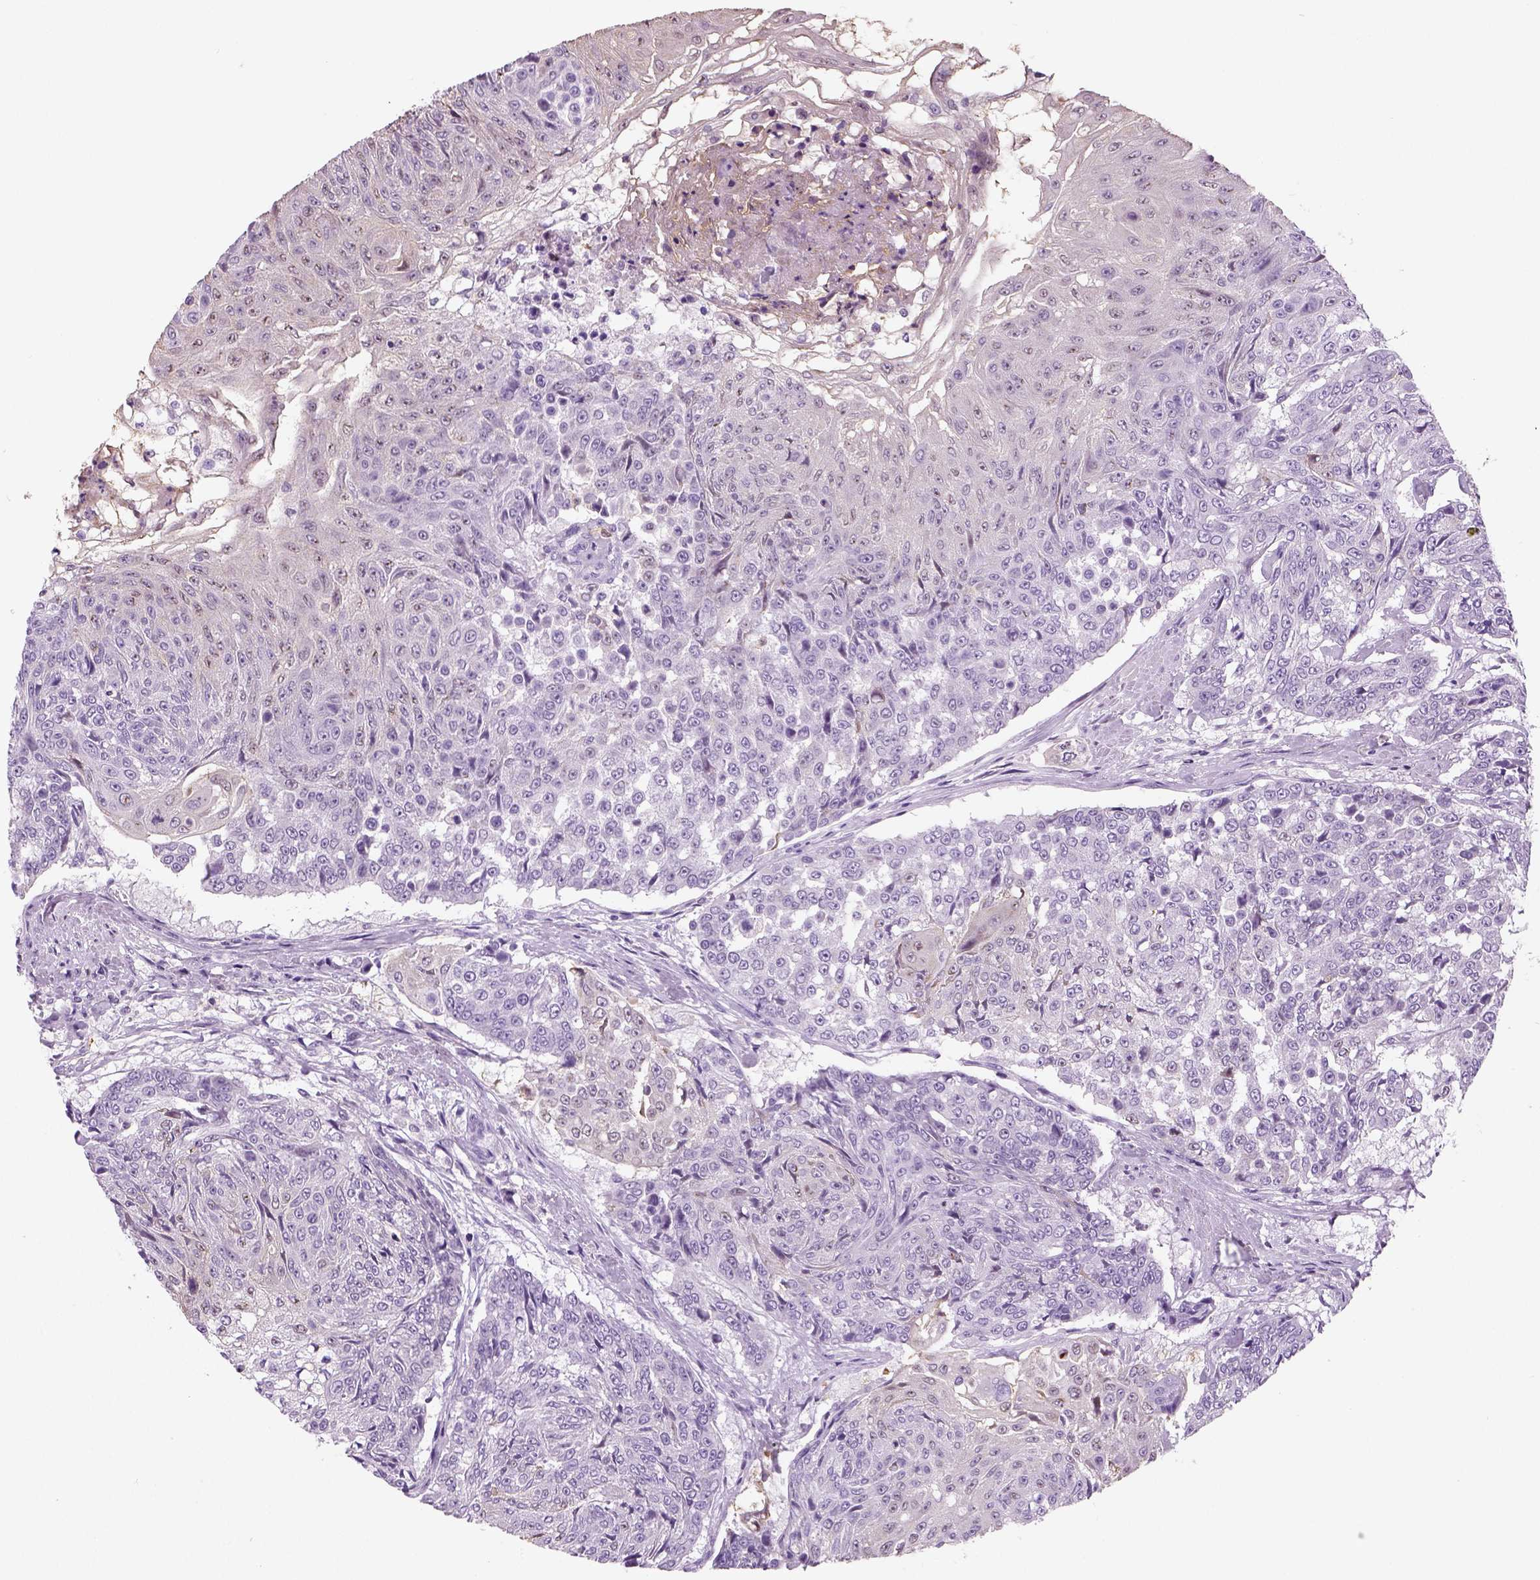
{"staining": {"intensity": "negative", "quantity": "none", "location": "none"}, "tissue": "urothelial cancer", "cell_type": "Tumor cells", "image_type": "cancer", "snomed": [{"axis": "morphology", "description": "Urothelial carcinoma, High grade"}, {"axis": "topography", "description": "Urinary bladder"}], "caption": "Human urothelial carcinoma (high-grade) stained for a protein using immunohistochemistry (IHC) demonstrates no expression in tumor cells.", "gene": "NECAB2", "patient": {"sex": "female", "age": 63}}